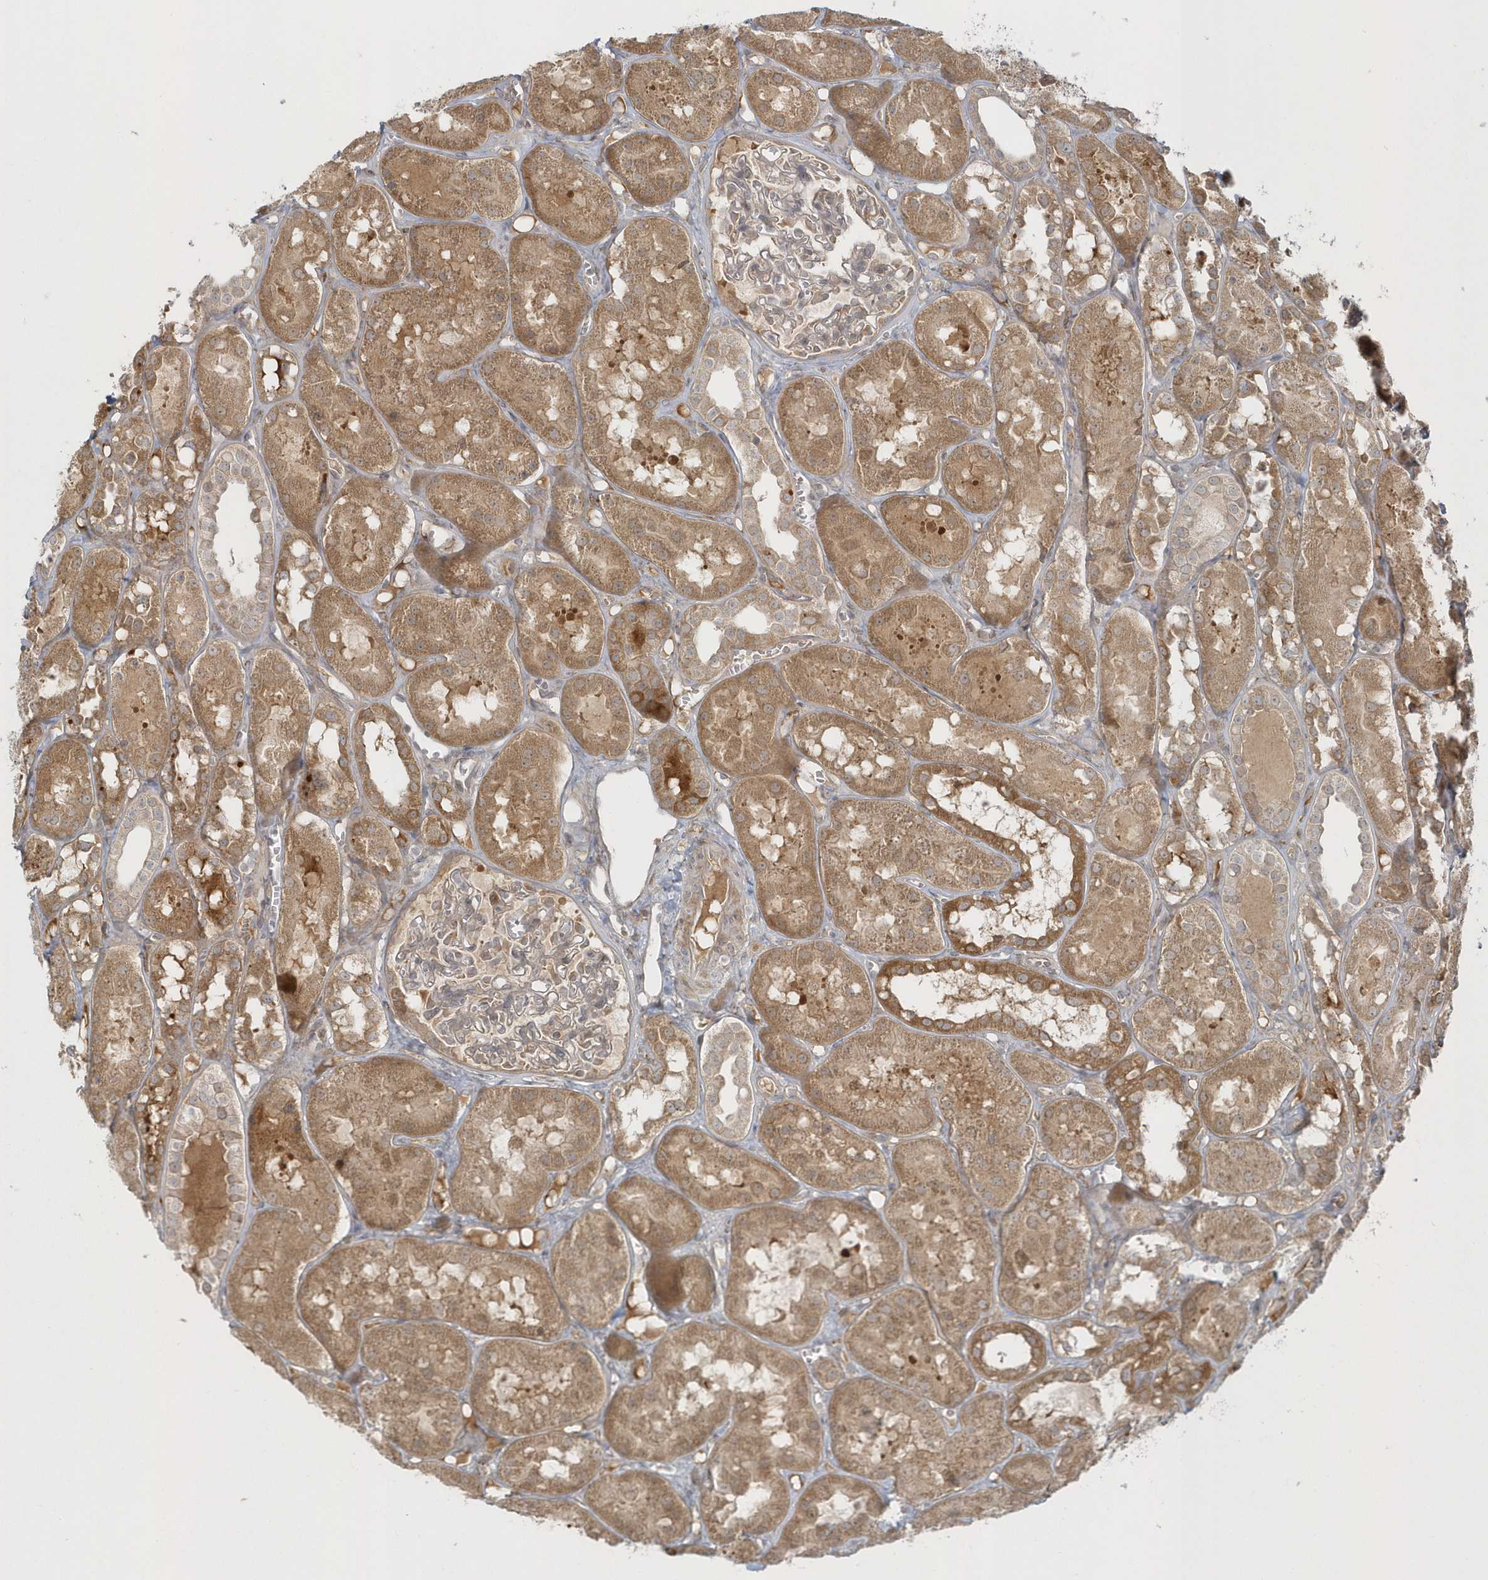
{"staining": {"intensity": "weak", "quantity": "25%-75%", "location": "cytoplasmic/membranous"}, "tissue": "kidney", "cell_type": "Cells in glomeruli", "image_type": "normal", "snomed": [{"axis": "morphology", "description": "Normal tissue, NOS"}, {"axis": "topography", "description": "Kidney"}], "caption": "Immunohistochemistry (IHC) of normal human kidney reveals low levels of weak cytoplasmic/membranous expression in approximately 25%-75% of cells in glomeruli. (DAB IHC, brown staining for protein, blue staining for nuclei).", "gene": "BLTP3A", "patient": {"sex": "male", "age": 16}}